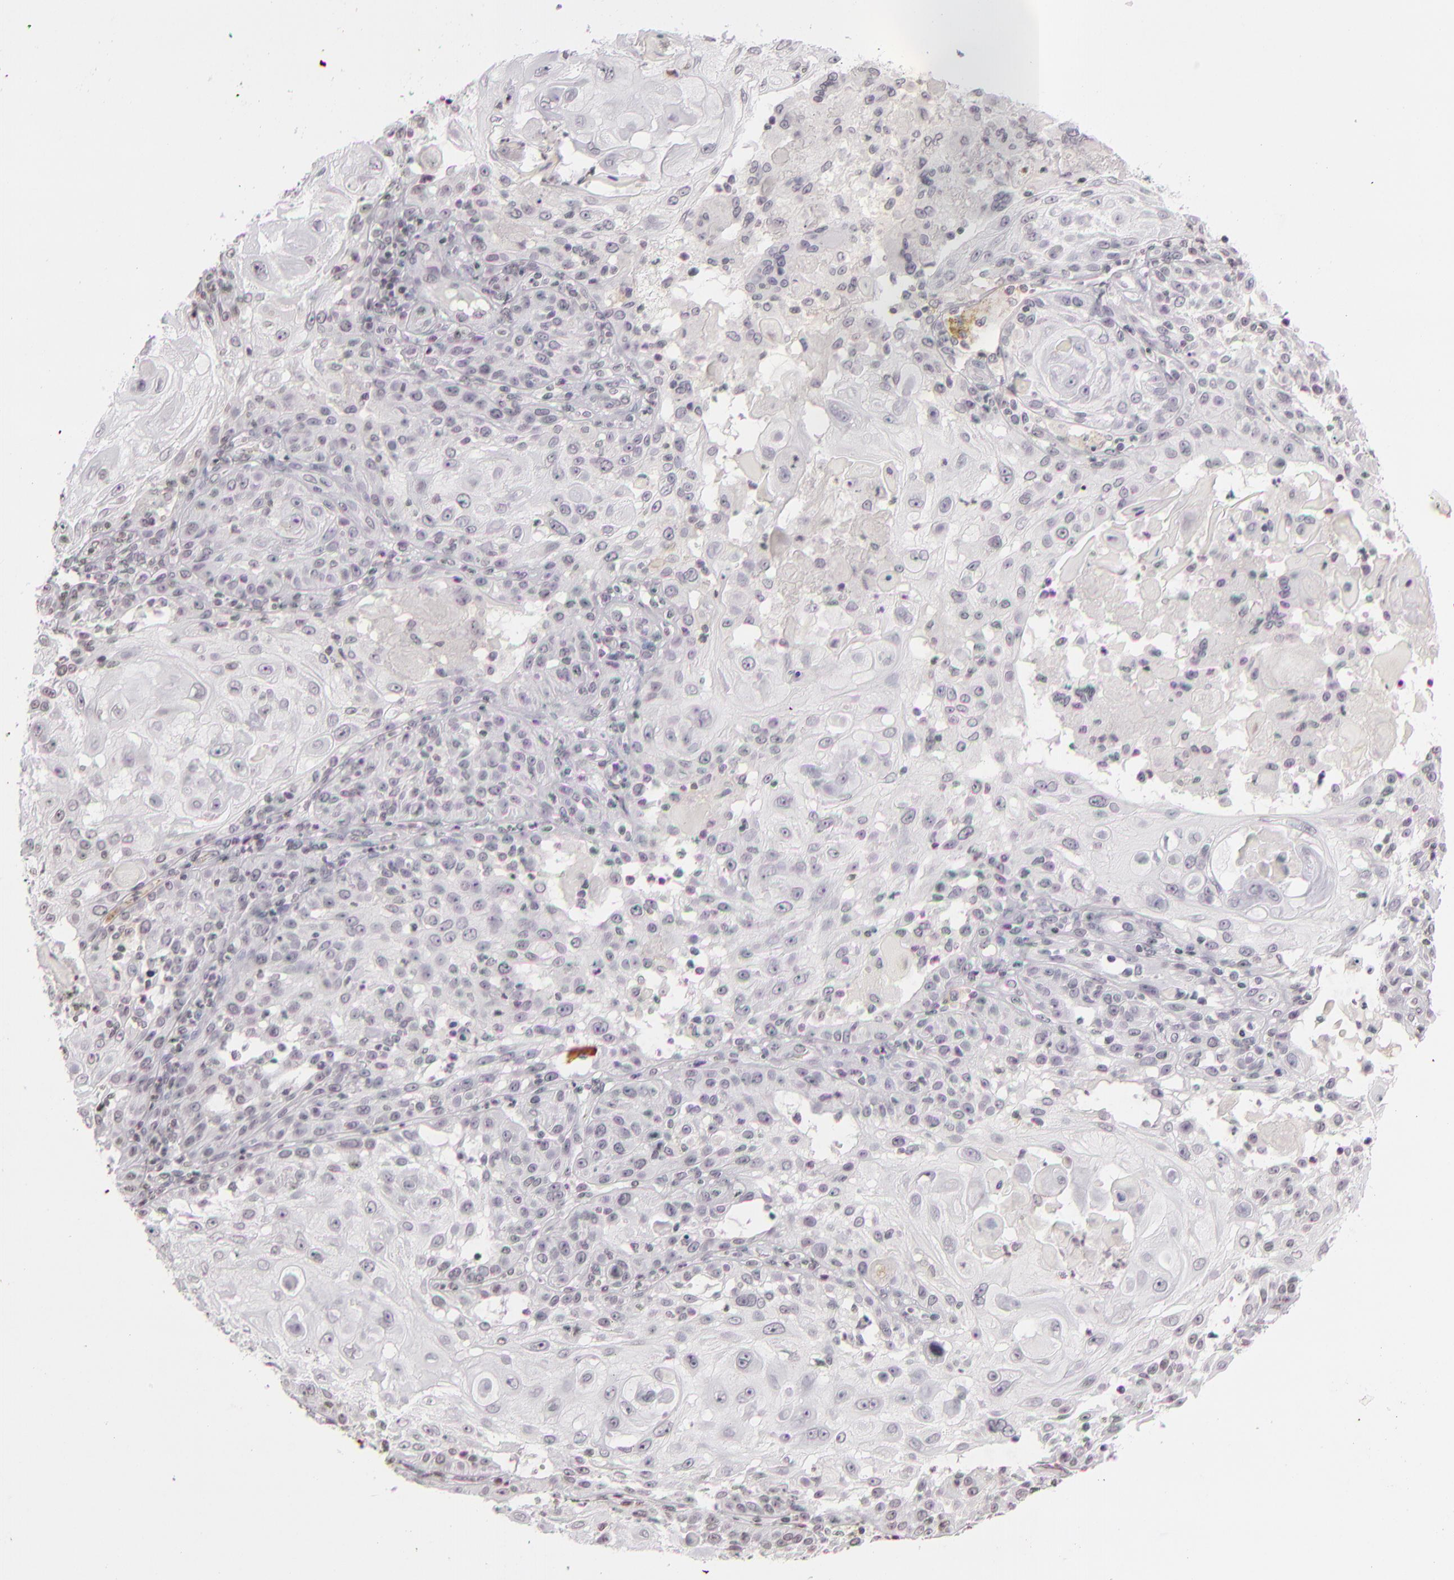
{"staining": {"intensity": "weak", "quantity": "<25%", "location": "cytoplasmic/membranous"}, "tissue": "skin cancer", "cell_type": "Tumor cells", "image_type": "cancer", "snomed": [{"axis": "morphology", "description": "Squamous cell carcinoma, NOS"}, {"axis": "topography", "description": "Skin"}], "caption": "High power microscopy image of an immunohistochemistry (IHC) micrograph of skin cancer, revealing no significant positivity in tumor cells.", "gene": "CD40", "patient": {"sex": "female", "age": 89}}